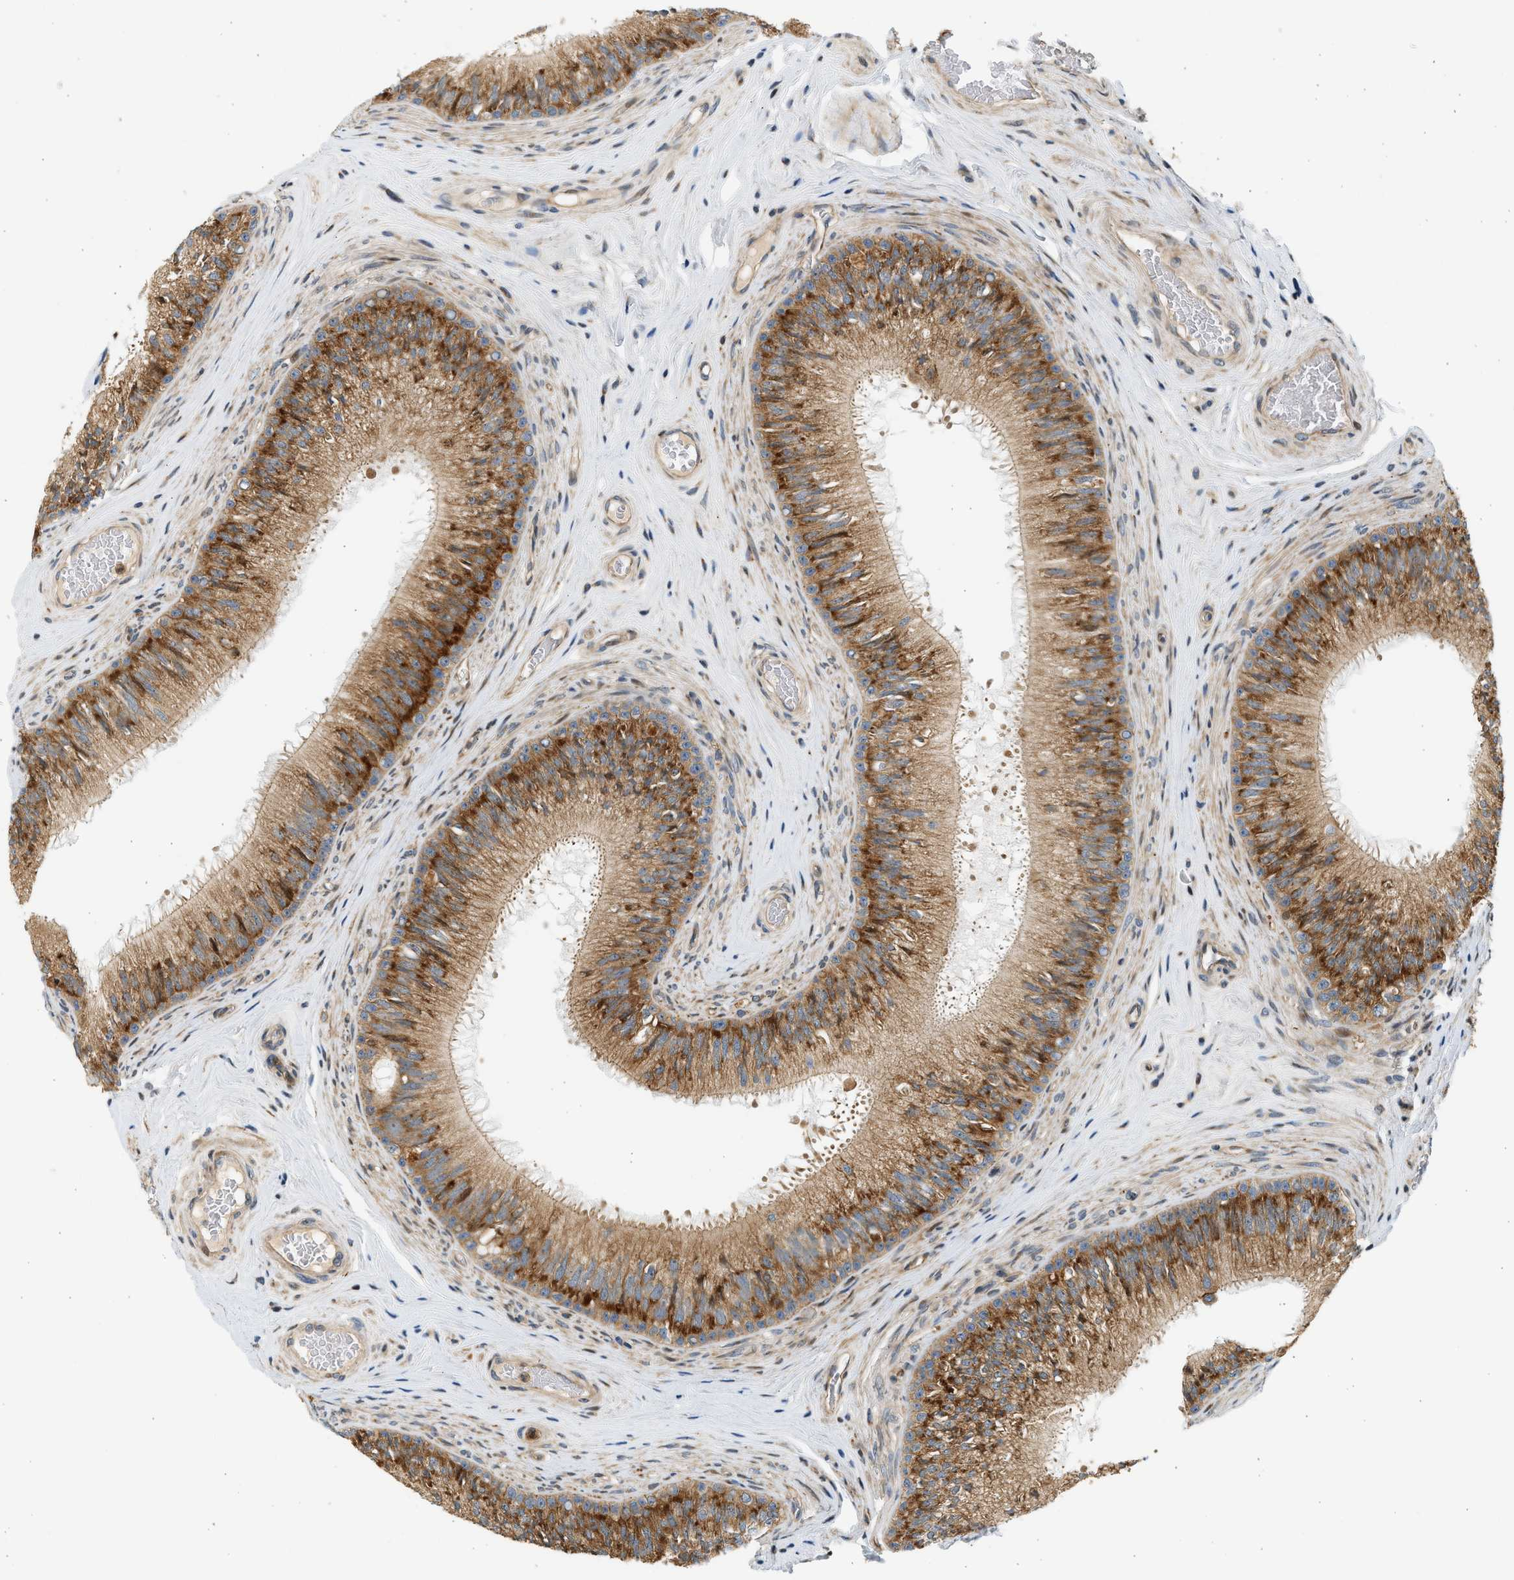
{"staining": {"intensity": "strong", "quantity": ">75%", "location": "cytoplasmic/membranous"}, "tissue": "epididymis", "cell_type": "Glandular cells", "image_type": "normal", "snomed": [{"axis": "morphology", "description": "Normal tissue, NOS"}, {"axis": "topography", "description": "Testis"}, {"axis": "topography", "description": "Epididymis"}], "caption": "Protein positivity by IHC displays strong cytoplasmic/membranous staining in approximately >75% of glandular cells in benign epididymis. The protein of interest is shown in brown color, while the nuclei are stained blue.", "gene": "NRSN2", "patient": {"sex": "male", "age": 36}}